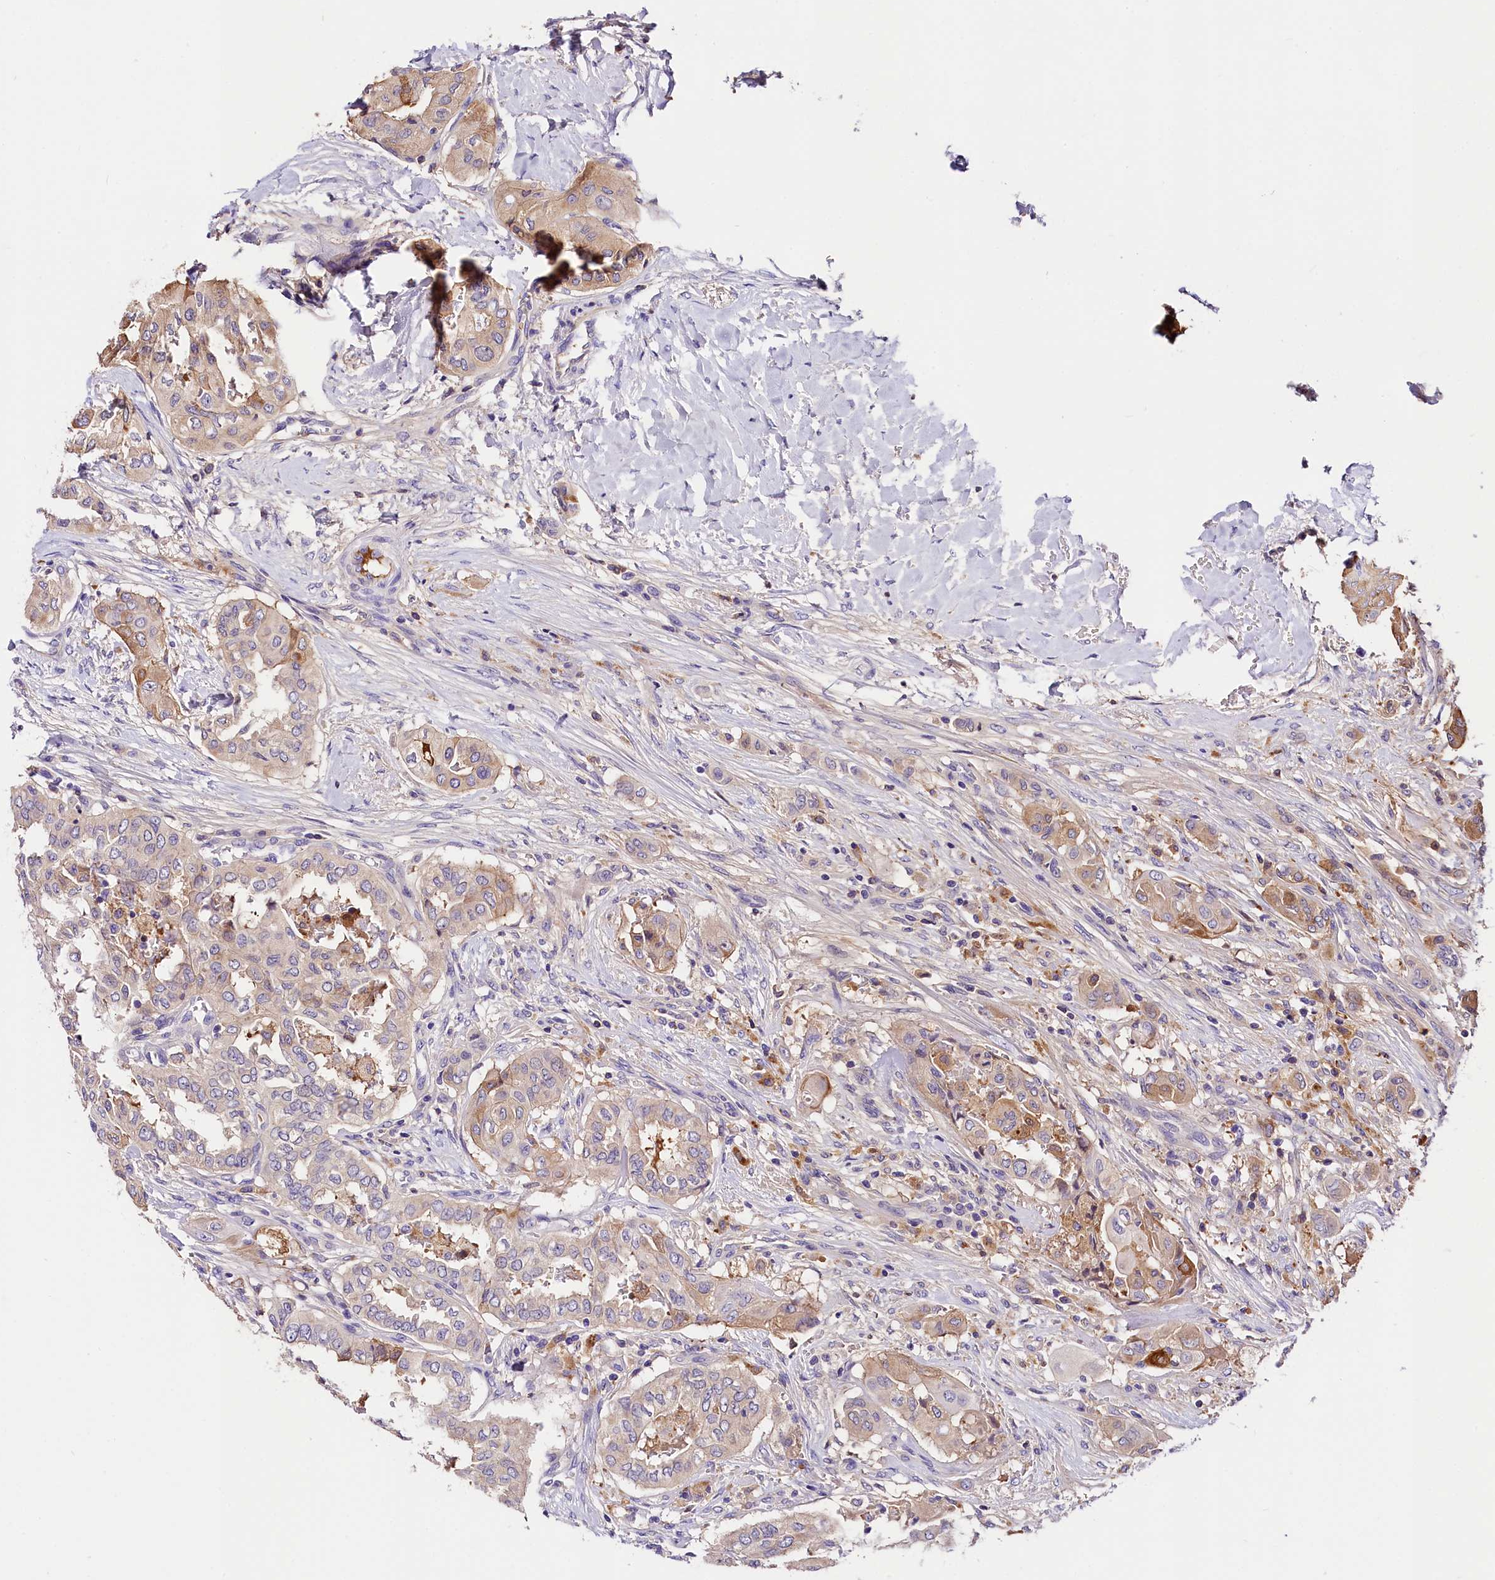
{"staining": {"intensity": "weak", "quantity": "<25%", "location": "cytoplasmic/membranous"}, "tissue": "thyroid cancer", "cell_type": "Tumor cells", "image_type": "cancer", "snomed": [{"axis": "morphology", "description": "Papillary adenocarcinoma, NOS"}, {"axis": "topography", "description": "Thyroid gland"}], "caption": "Tumor cells show no significant expression in thyroid cancer.", "gene": "ARMC6", "patient": {"sex": "female", "age": 59}}